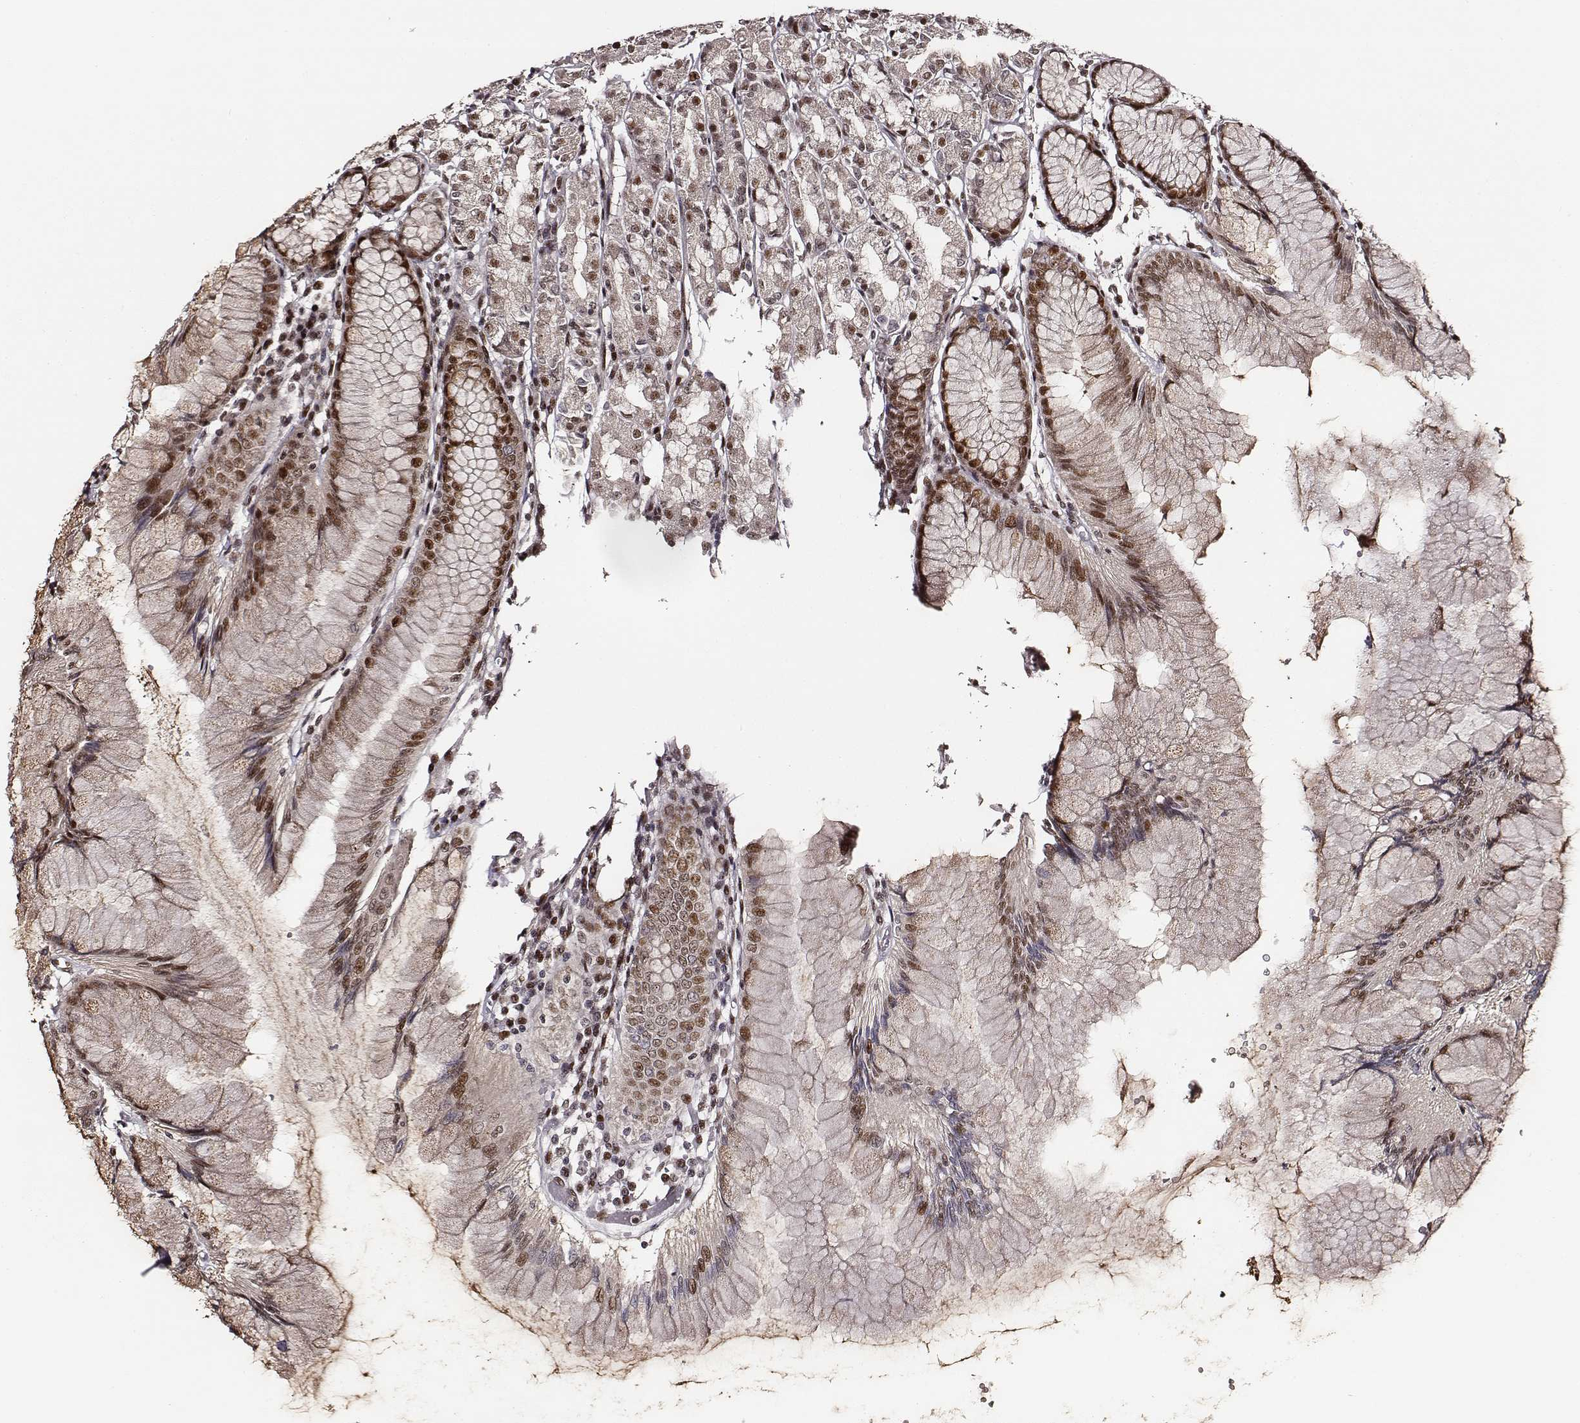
{"staining": {"intensity": "strong", "quantity": ">75%", "location": "nuclear"}, "tissue": "stomach", "cell_type": "Glandular cells", "image_type": "normal", "snomed": [{"axis": "morphology", "description": "Normal tissue, NOS"}, {"axis": "topography", "description": "Stomach"}], "caption": "Approximately >75% of glandular cells in unremarkable human stomach demonstrate strong nuclear protein positivity as visualized by brown immunohistochemical staining.", "gene": "PPARA", "patient": {"sex": "female", "age": 57}}